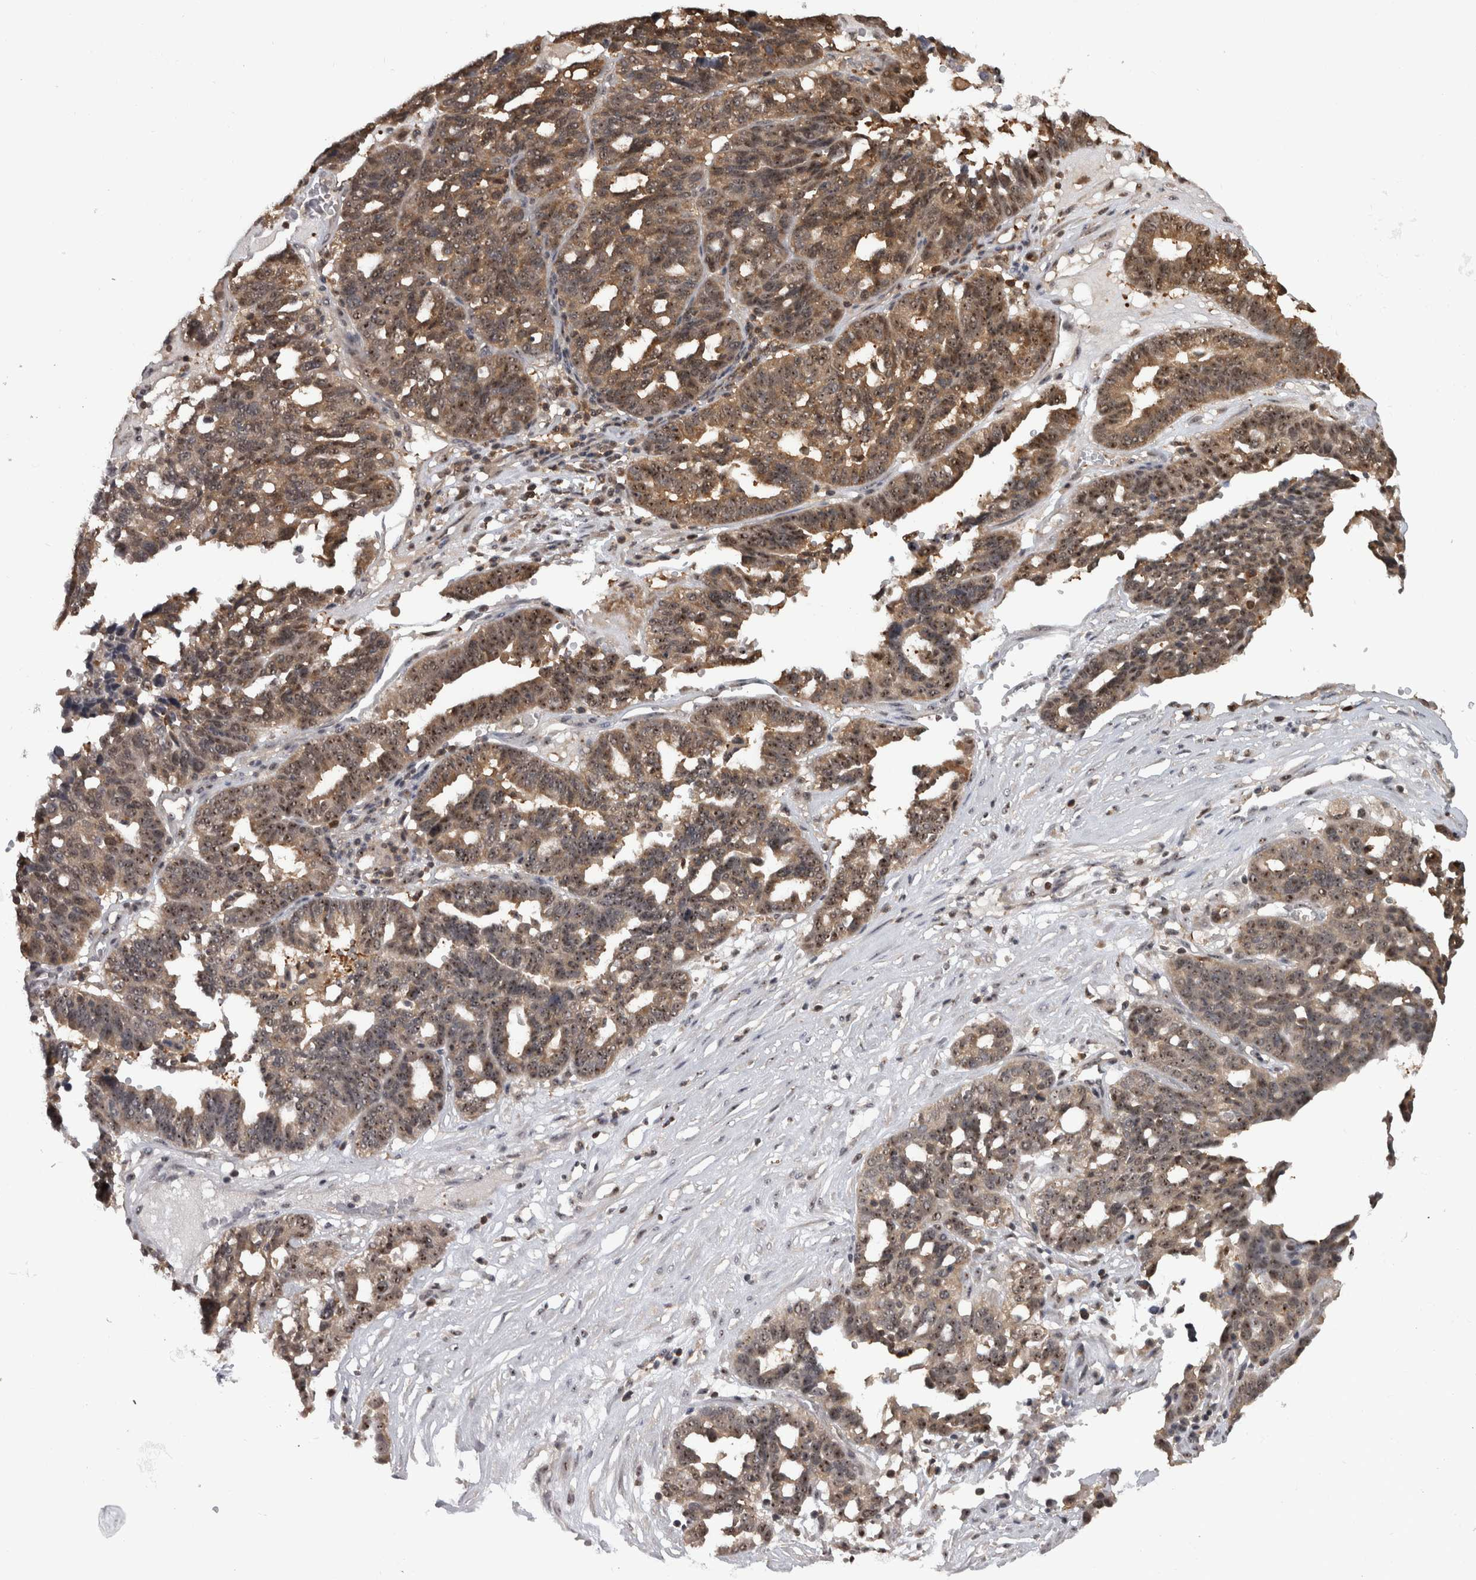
{"staining": {"intensity": "moderate", "quantity": ">75%", "location": "cytoplasmic/membranous,nuclear"}, "tissue": "ovarian cancer", "cell_type": "Tumor cells", "image_type": "cancer", "snomed": [{"axis": "morphology", "description": "Cystadenocarcinoma, serous, NOS"}, {"axis": "topography", "description": "Ovary"}], "caption": "Protein expression analysis of ovarian cancer exhibits moderate cytoplasmic/membranous and nuclear expression in about >75% of tumor cells. The staining is performed using DAB brown chromogen to label protein expression. The nuclei are counter-stained blue using hematoxylin.", "gene": "TDRD7", "patient": {"sex": "female", "age": 59}}